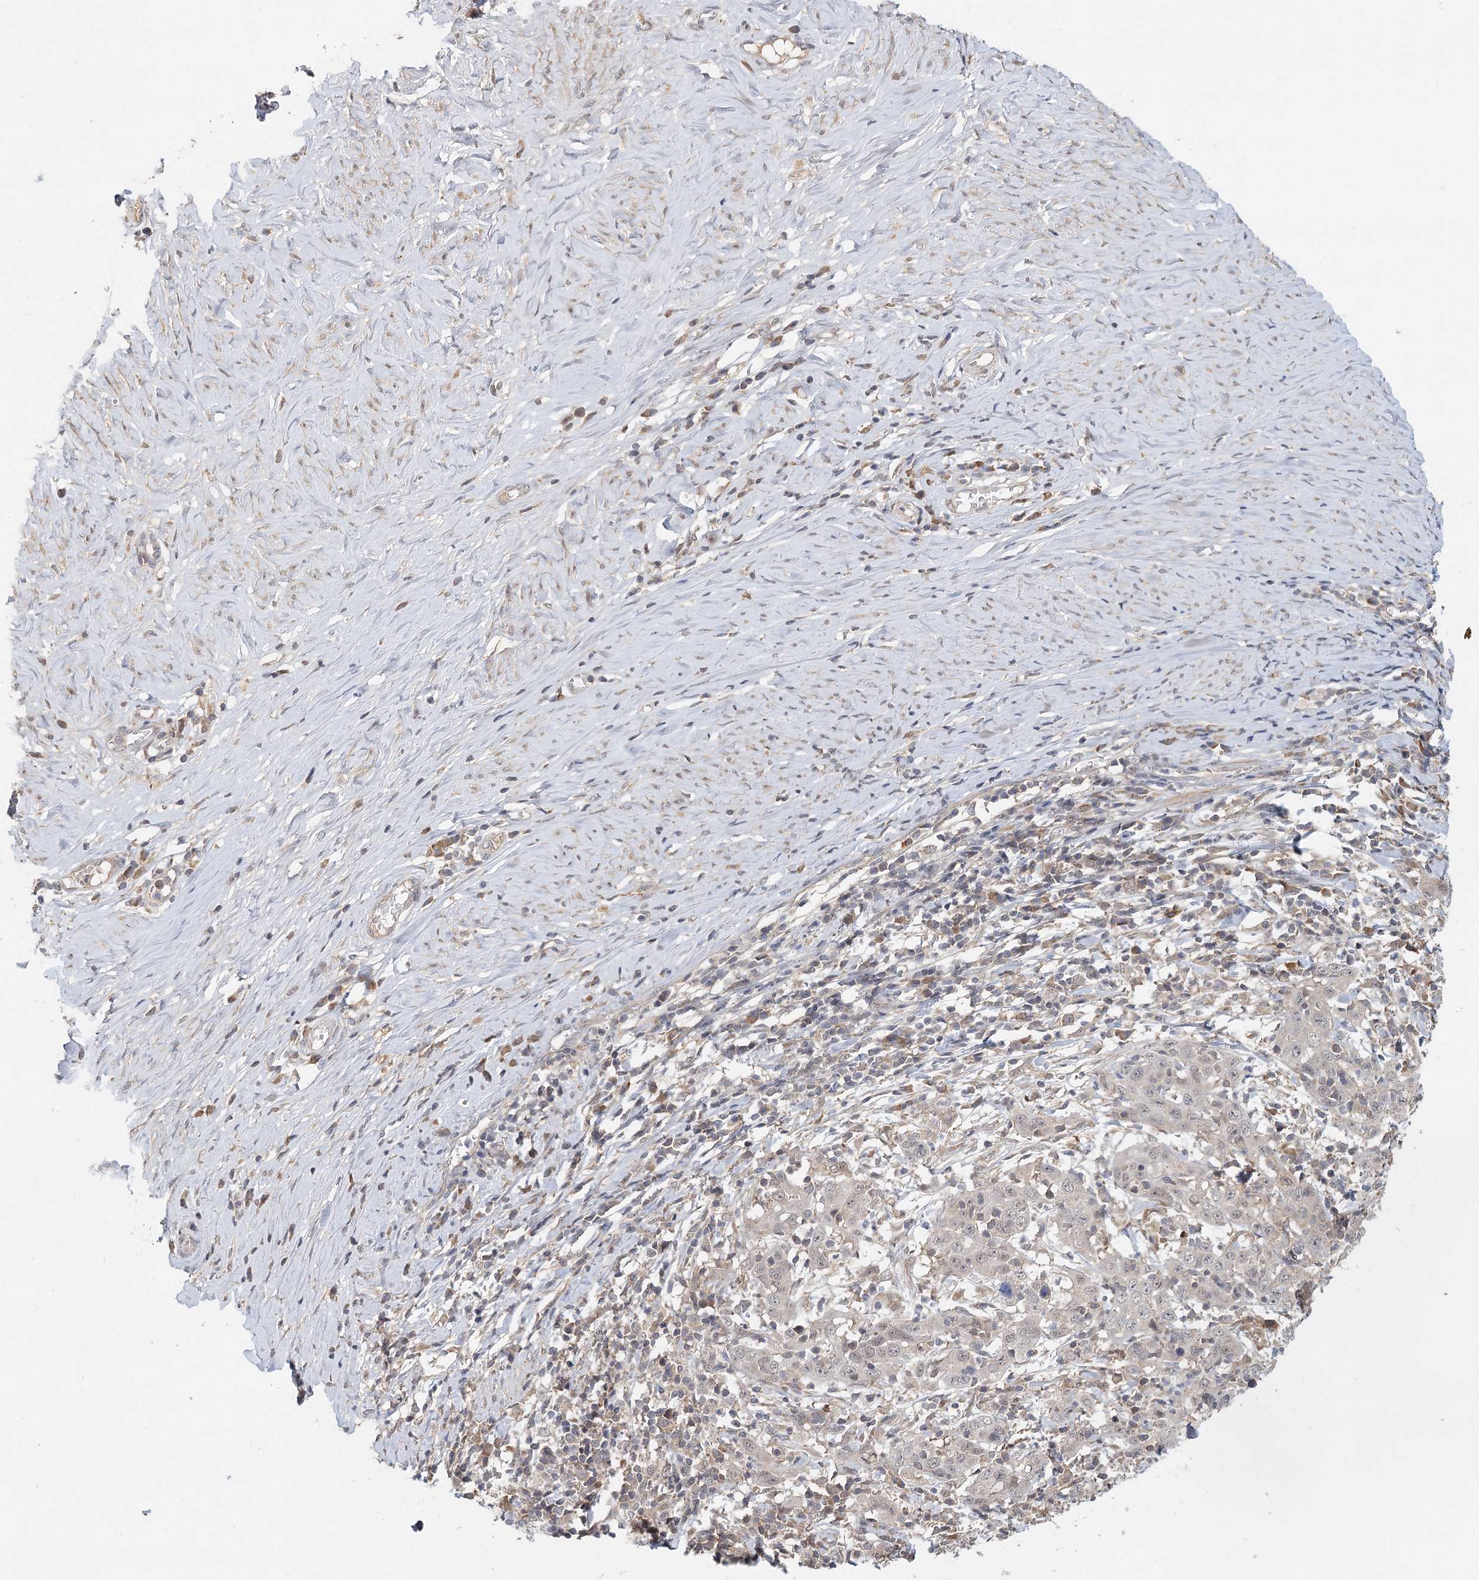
{"staining": {"intensity": "negative", "quantity": "none", "location": "none"}, "tissue": "cervical cancer", "cell_type": "Tumor cells", "image_type": "cancer", "snomed": [{"axis": "morphology", "description": "Squamous cell carcinoma, NOS"}, {"axis": "topography", "description": "Cervix"}], "caption": "IHC micrograph of neoplastic tissue: human cervical squamous cell carcinoma stained with DAB exhibits no significant protein positivity in tumor cells.", "gene": "AP3B1", "patient": {"sex": "female", "age": 46}}